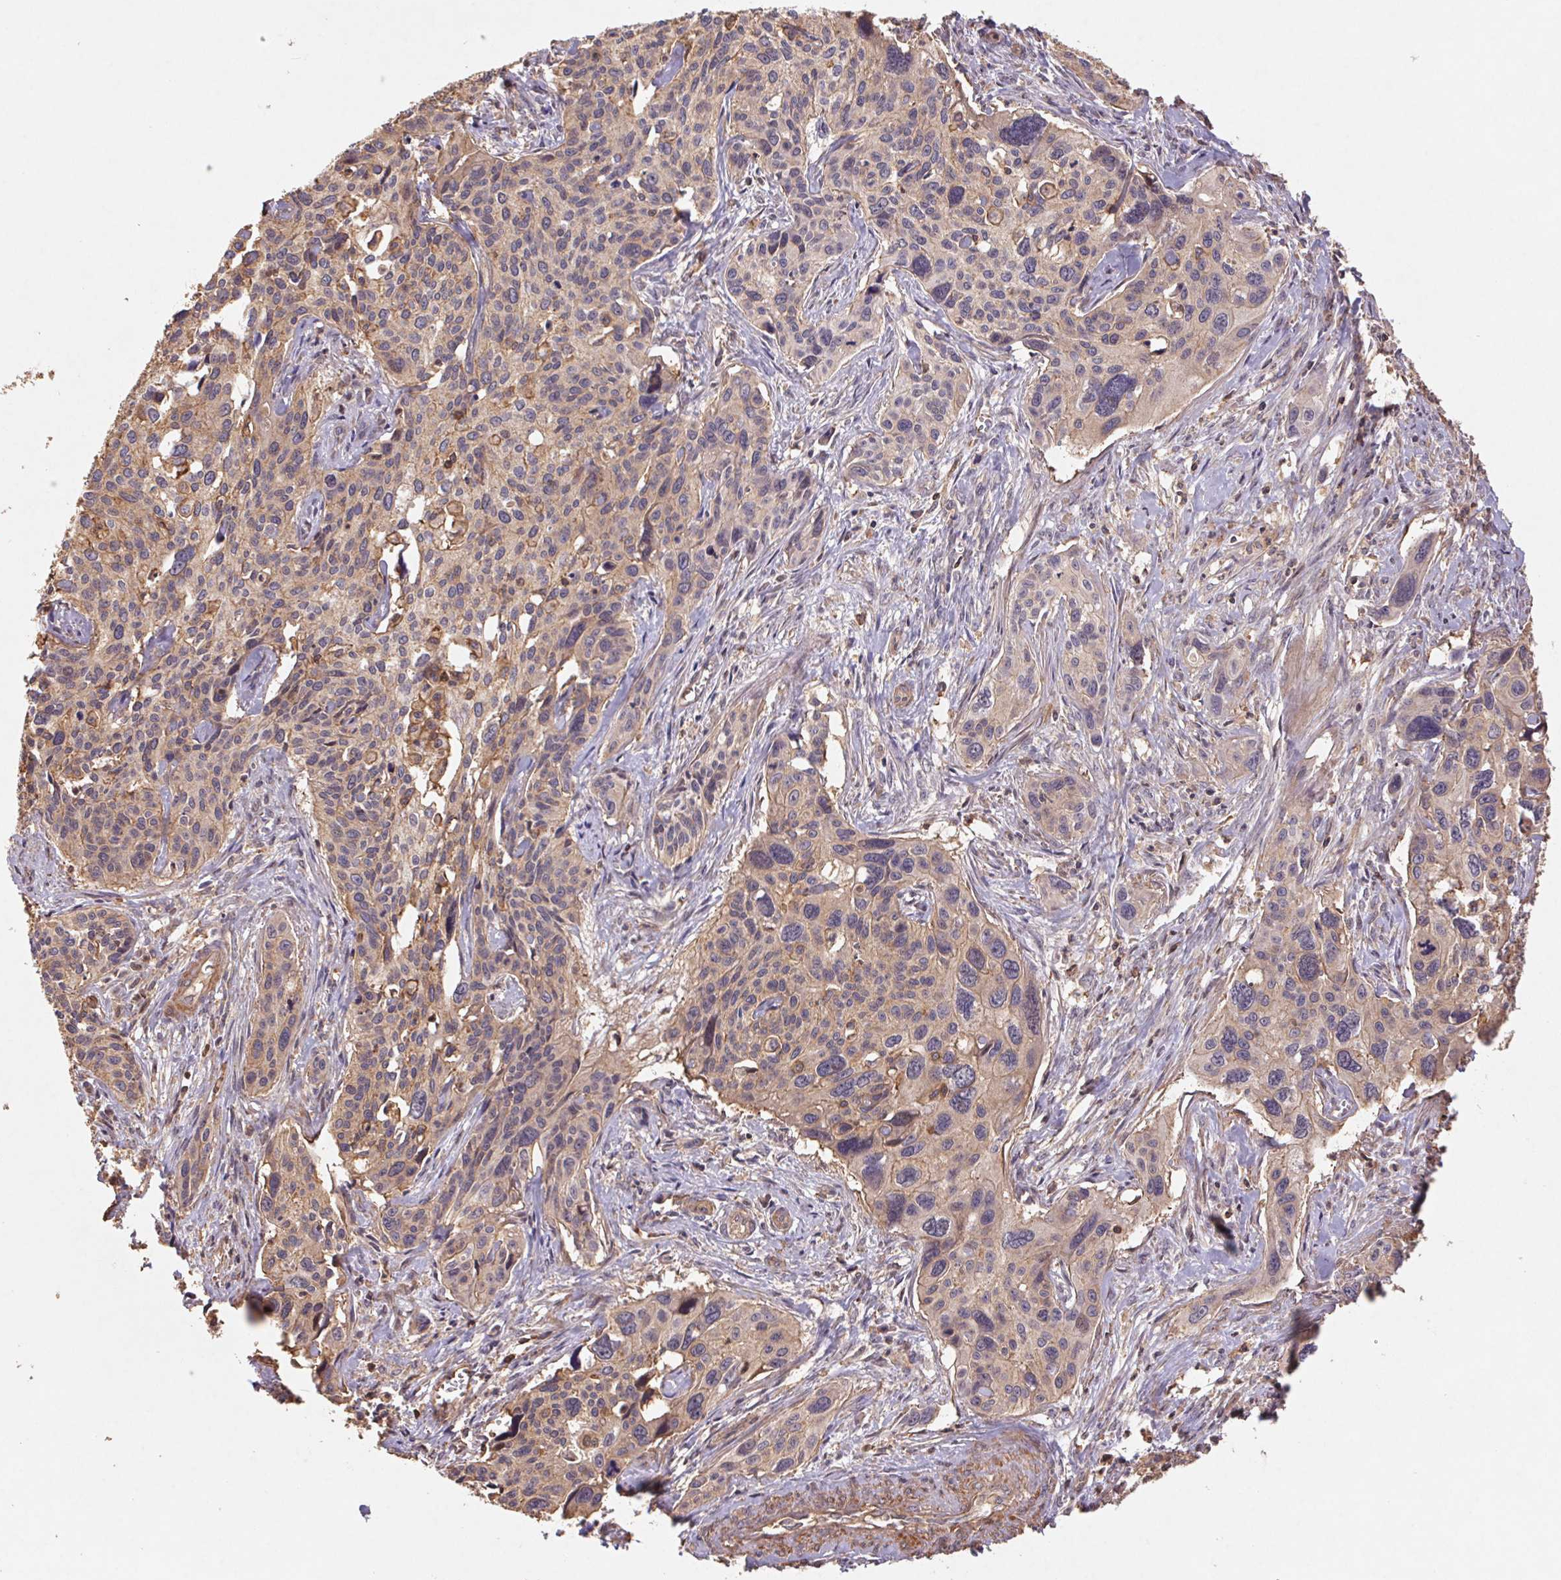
{"staining": {"intensity": "moderate", "quantity": "<25%", "location": "cytoplasmic/membranous"}, "tissue": "cervical cancer", "cell_type": "Tumor cells", "image_type": "cancer", "snomed": [{"axis": "morphology", "description": "Squamous cell carcinoma, NOS"}, {"axis": "topography", "description": "Cervix"}], "caption": "This is a micrograph of immunohistochemistry staining of cervical cancer (squamous cell carcinoma), which shows moderate expression in the cytoplasmic/membranous of tumor cells.", "gene": "ATG10", "patient": {"sex": "female", "age": 31}}